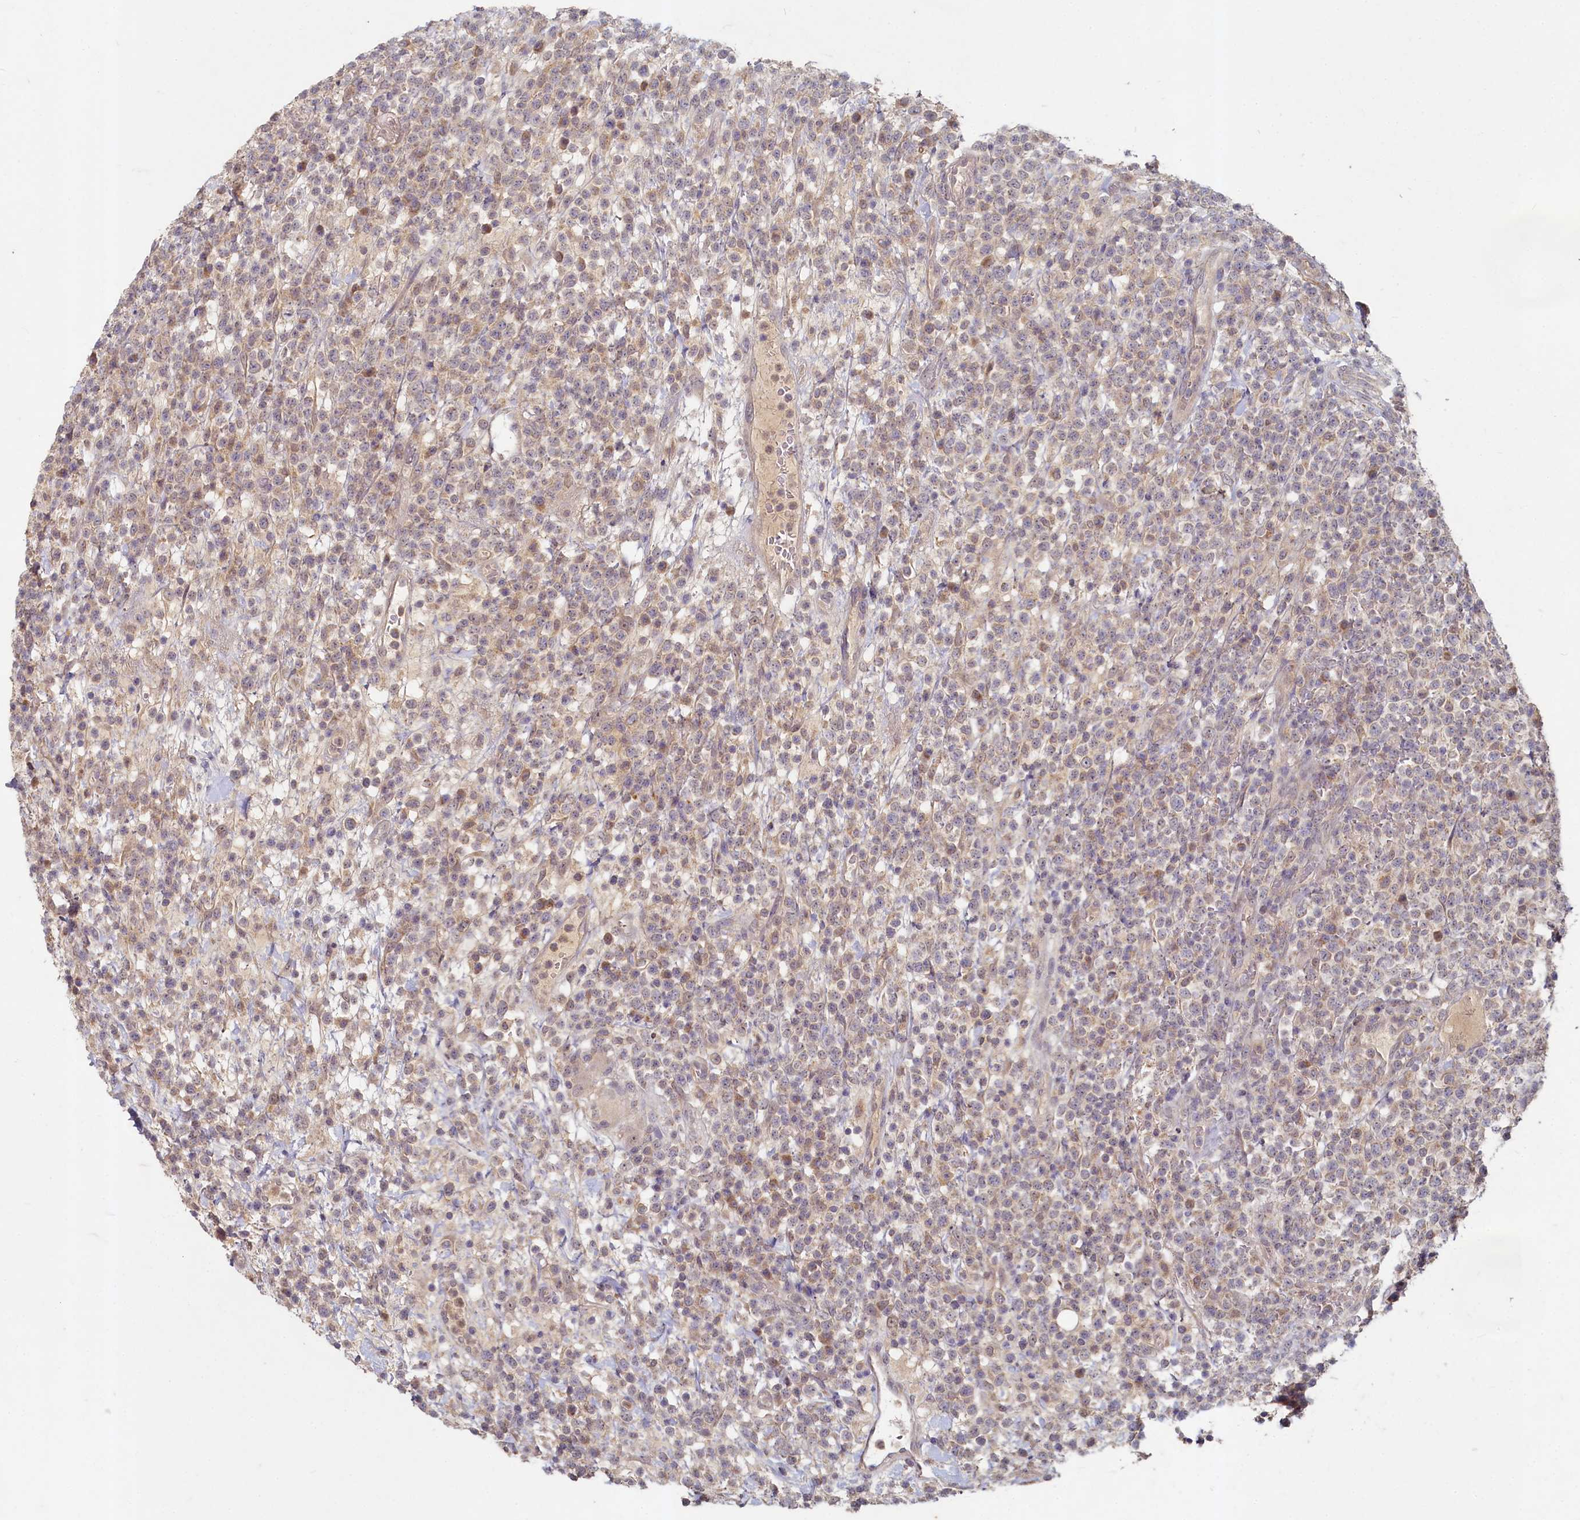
{"staining": {"intensity": "weak", "quantity": "25%-75%", "location": "cytoplasmic/membranous"}, "tissue": "lymphoma", "cell_type": "Tumor cells", "image_type": "cancer", "snomed": [{"axis": "morphology", "description": "Malignant lymphoma, non-Hodgkin's type, High grade"}, {"axis": "topography", "description": "Colon"}], "caption": "Approximately 25%-75% of tumor cells in lymphoma exhibit weak cytoplasmic/membranous protein staining as visualized by brown immunohistochemical staining.", "gene": "HERC3", "patient": {"sex": "female", "age": 53}}